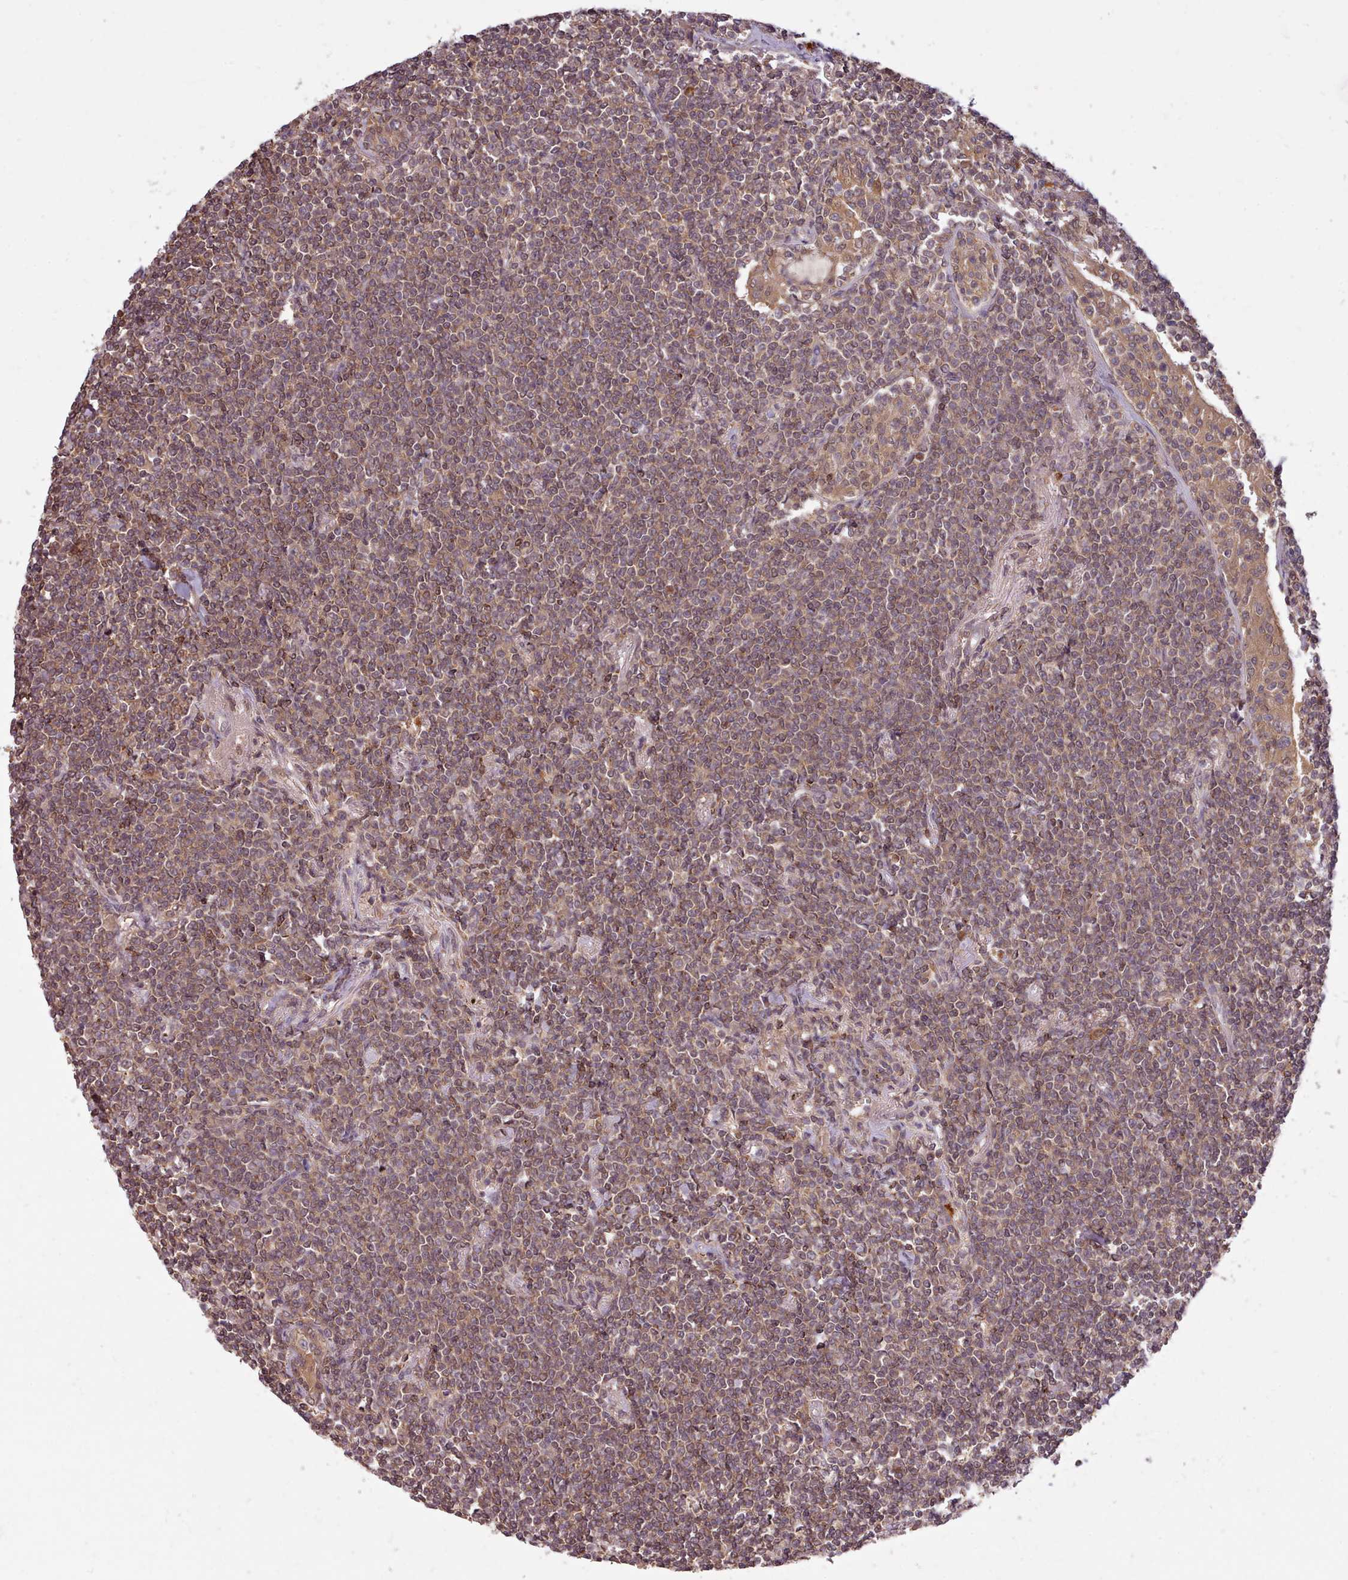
{"staining": {"intensity": "weak", "quantity": ">75%", "location": "cytoplasmic/membranous,nuclear"}, "tissue": "lymphoma", "cell_type": "Tumor cells", "image_type": "cancer", "snomed": [{"axis": "morphology", "description": "Malignant lymphoma, non-Hodgkin's type, Low grade"}, {"axis": "topography", "description": "Lung"}], "caption": "DAB (3,3'-diaminobenzidine) immunohistochemical staining of malignant lymphoma, non-Hodgkin's type (low-grade) reveals weak cytoplasmic/membranous and nuclear protein positivity in approximately >75% of tumor cells.", "gene": "ARL17A", "patient": {"sex": "female", "age": 71}}